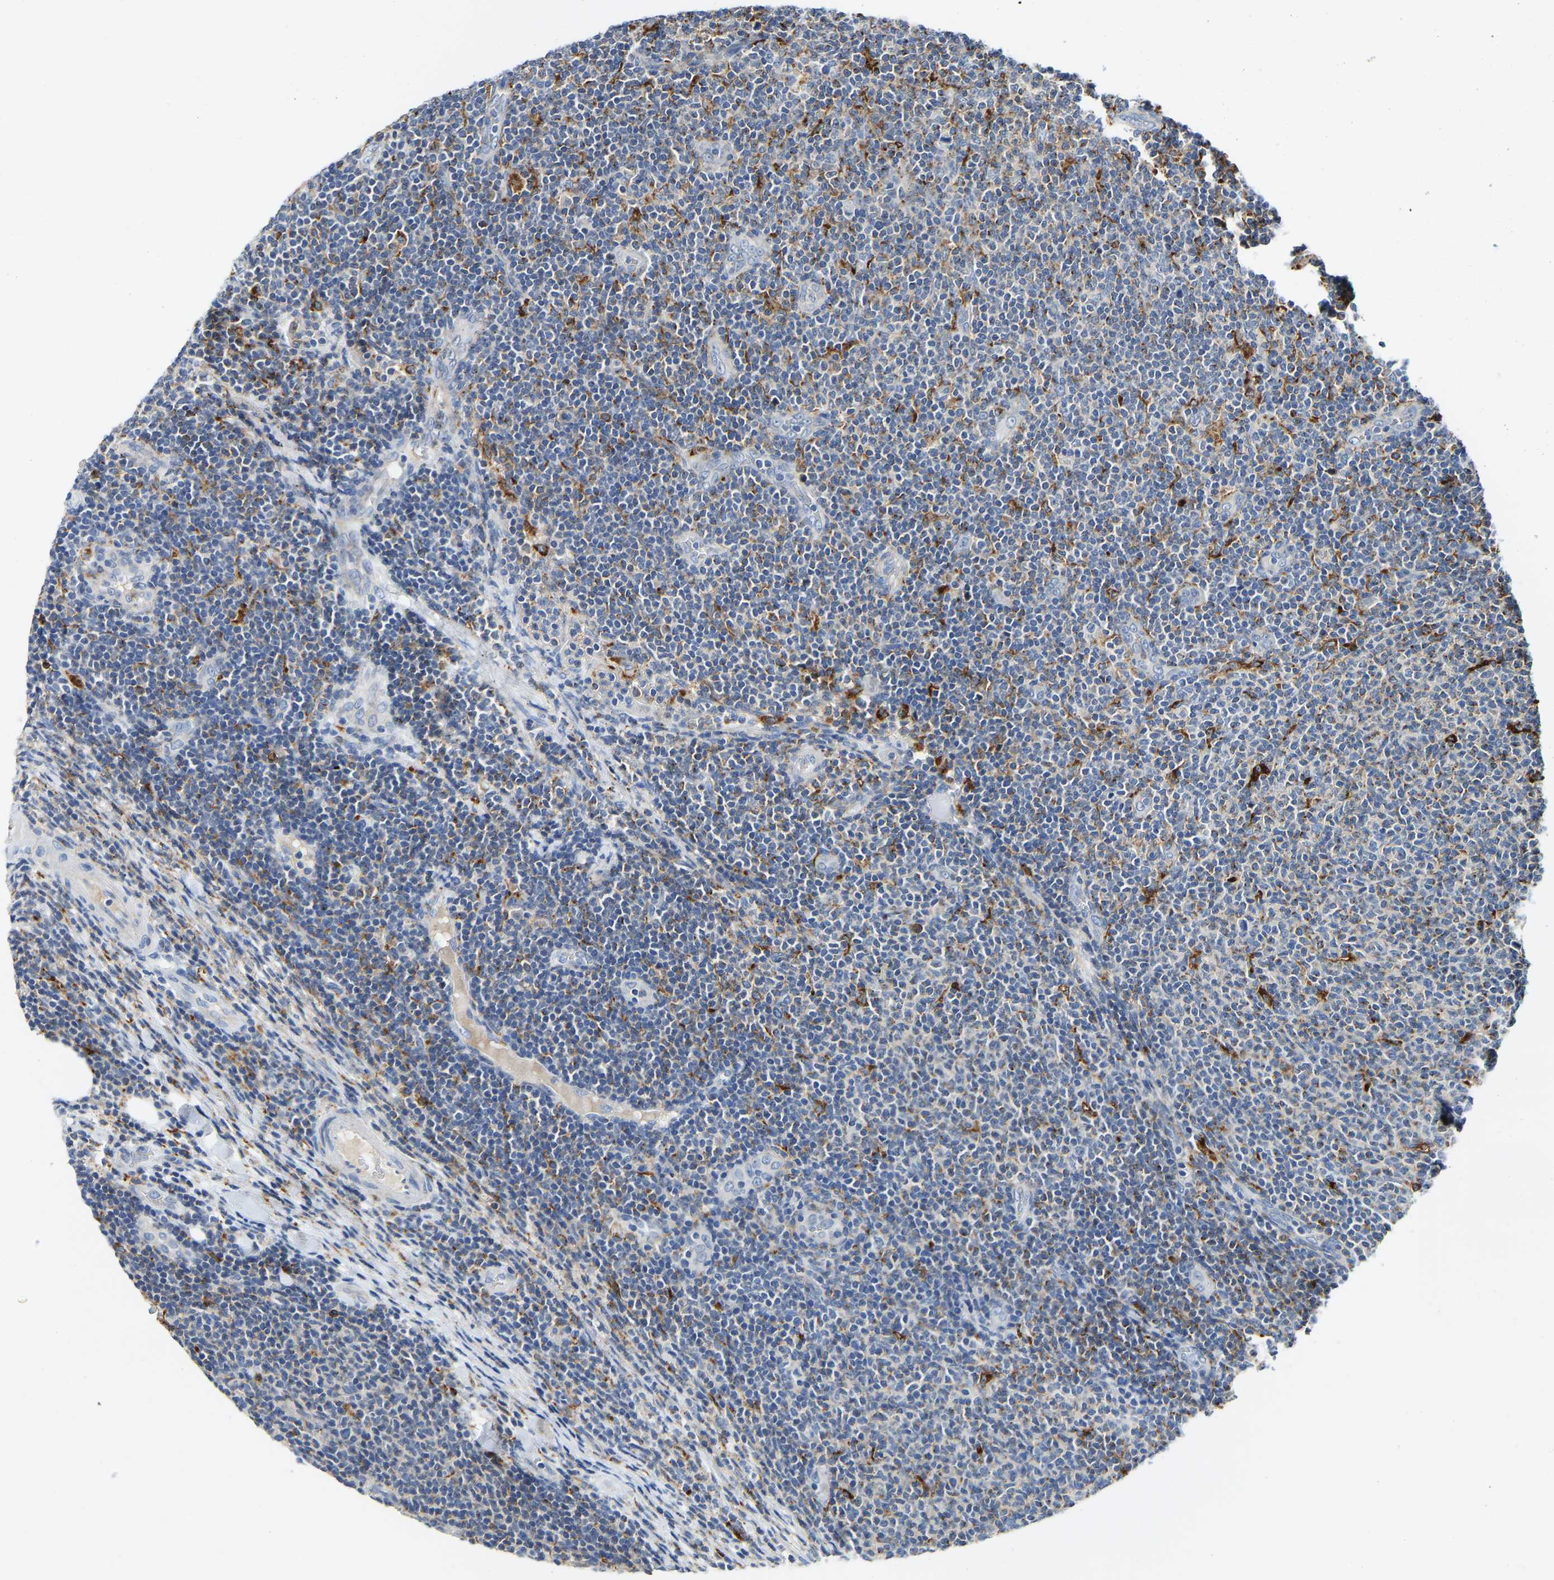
{"staining": {"intensity": "moderate", "quantity": "<25%", "location": "cytoplasmic/membranous"}, "tissue": "lymphoma", "cell_type": "Tumor cells", "image_type": "cancer", "snomed": [{"axis": "morphology", "description": "Malignant lymphoma, non-Hodgkin's type, Low grade"}, {"axis": "topography", "description": "Lymph node"}], "caption": "About <25% of tumor cells in human low-grade malignant lymphoma, non-Hodgkin's type display moderate cytoplasmic/membranous protein positivity as visualized by brown immunohistochemical staining.", "gene": "ATP6V1E1", "patient": {"sex": "male", "age": 66}}